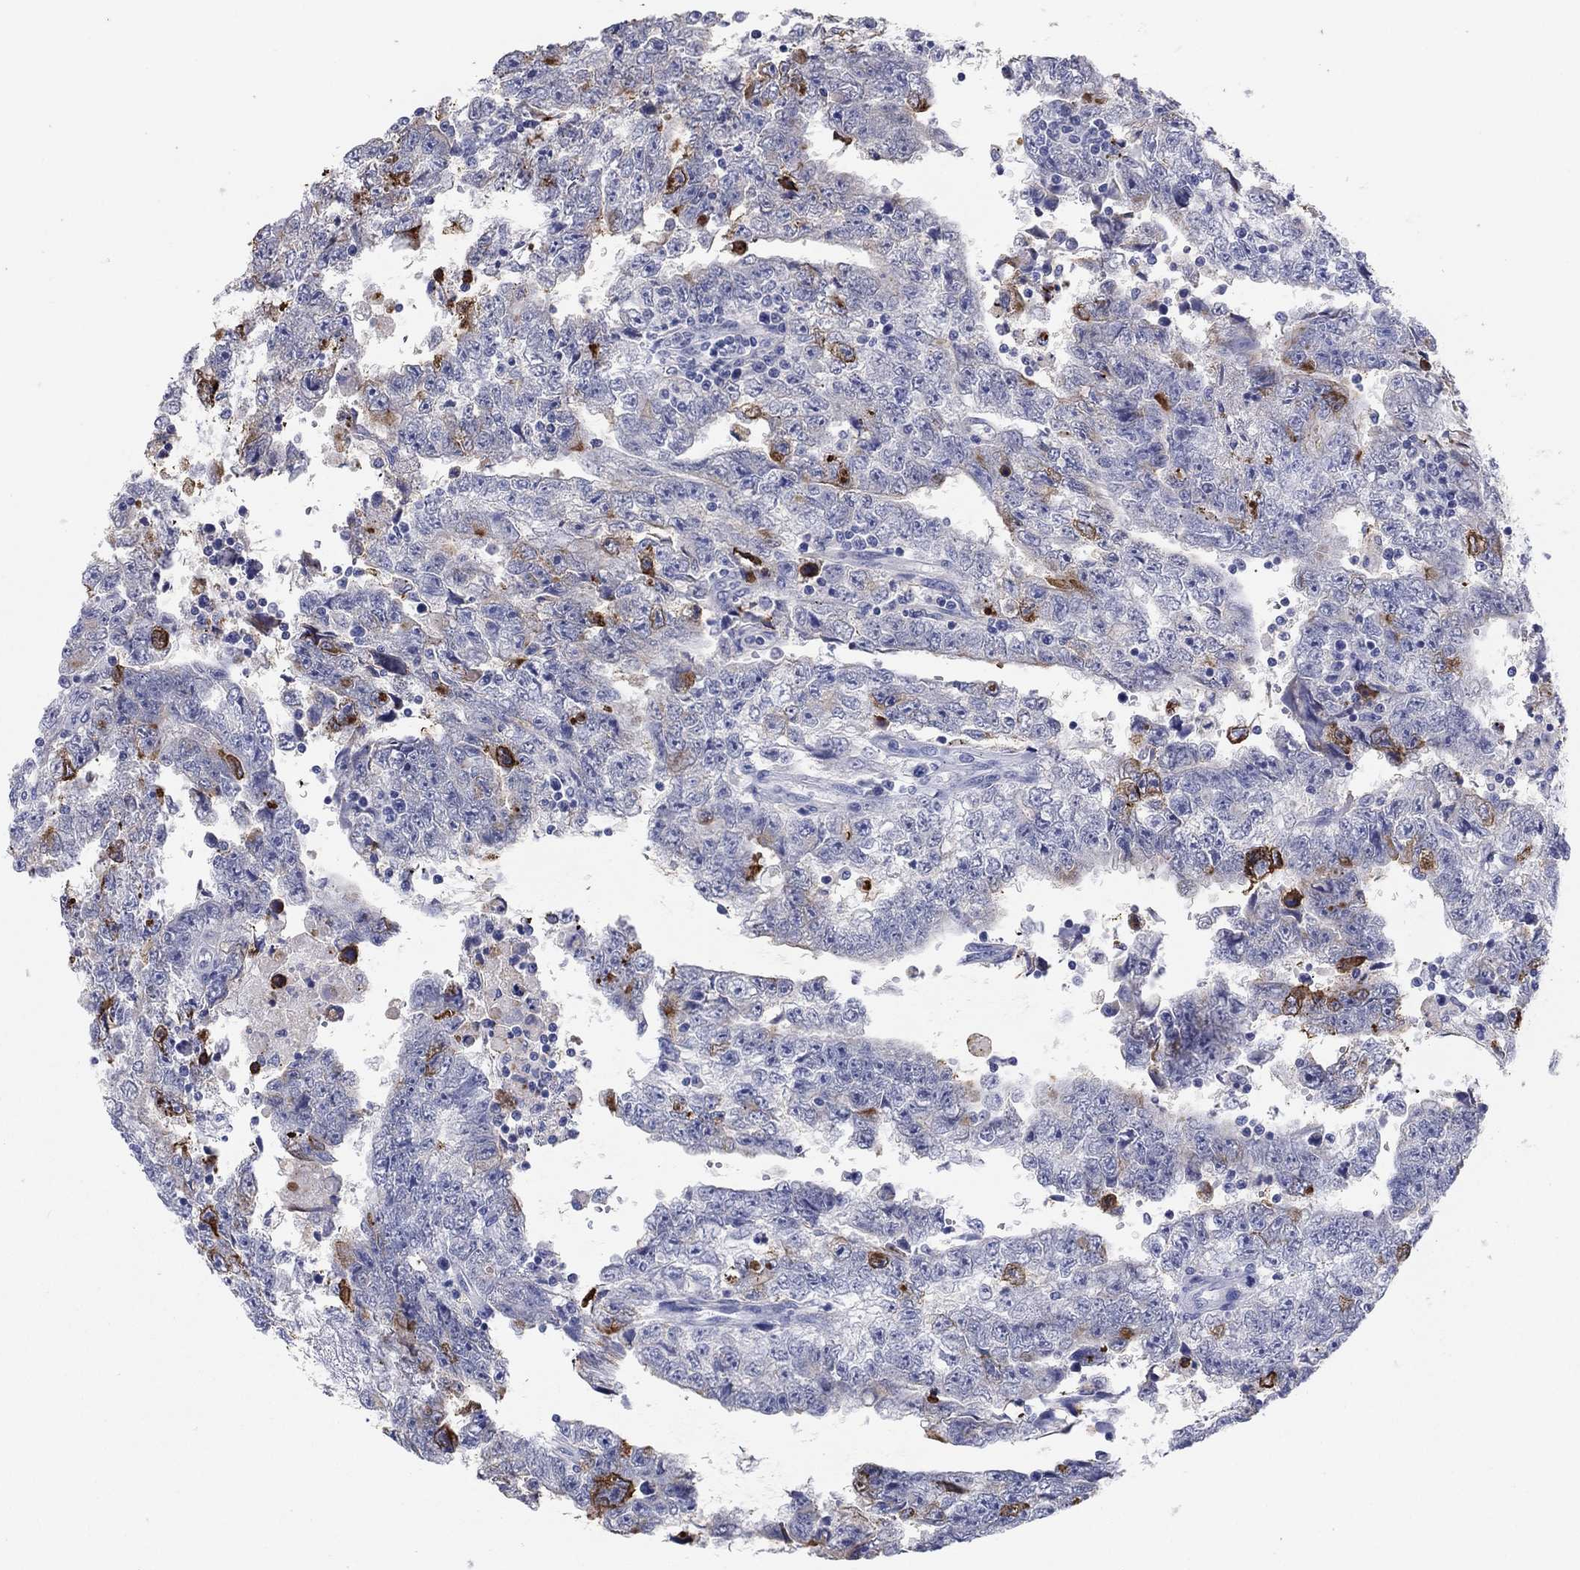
{"staining": {"intensity": "strong", "quantity": "<25%", "location": "cytoplasmic/membranous"}, "tissue": "testis cancer", "cell_type": "Tumor cells", "image_type": "cancer", "snomed": [{"axis": "morphology", "description": "Carcinoma, Embryonal, NOS"}, {"axis": "topography", "description": "Testis"}], "caption": "Human testis cancer stained with a protein marker displays strong staining in tumor cells.", "gene": "ERICH3", "patient": {"sex": "male", "age": 25}}